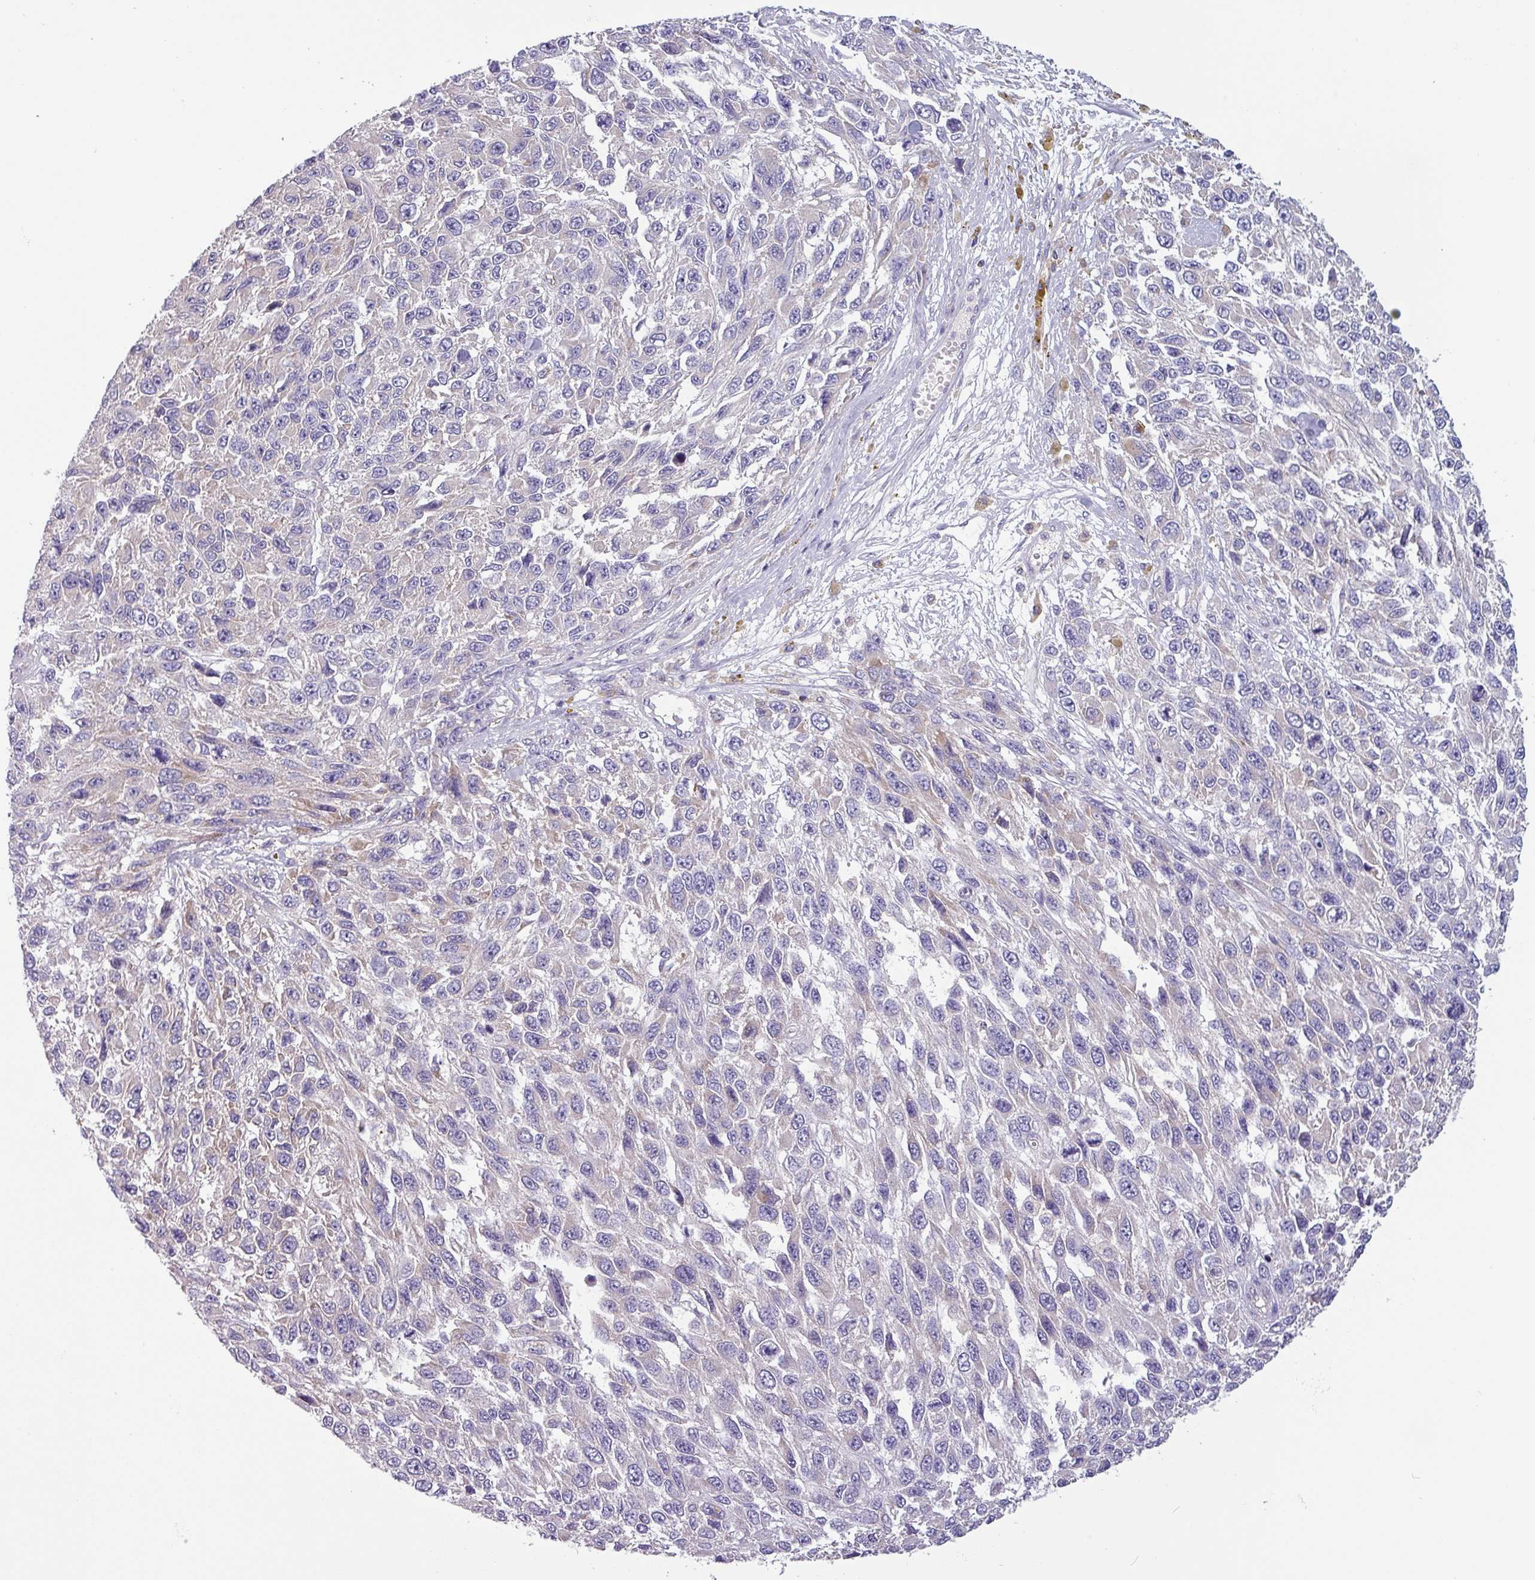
{"staining": {"intensity": "negative", "quantity": "none", "location": "none"}, "tissue": "melanoma", "cell_type": "Tumor cells", "image_type": "cancer", "snomed": [{"axis": "morphology", "description": "Malignant melanoma, NOS"}, {"axis": "topography", "description": "Skin"}], "caption": "The image displays no staining of tumor cells in malignant melanoma. The staining was performed using DAB to visualize the protein expression in brown, while the nuclei were stained in blue with hematoxylin (Magnification: 20x).", "gene": "CAMK1", "patient": {"sex": "female", "age": 96}}